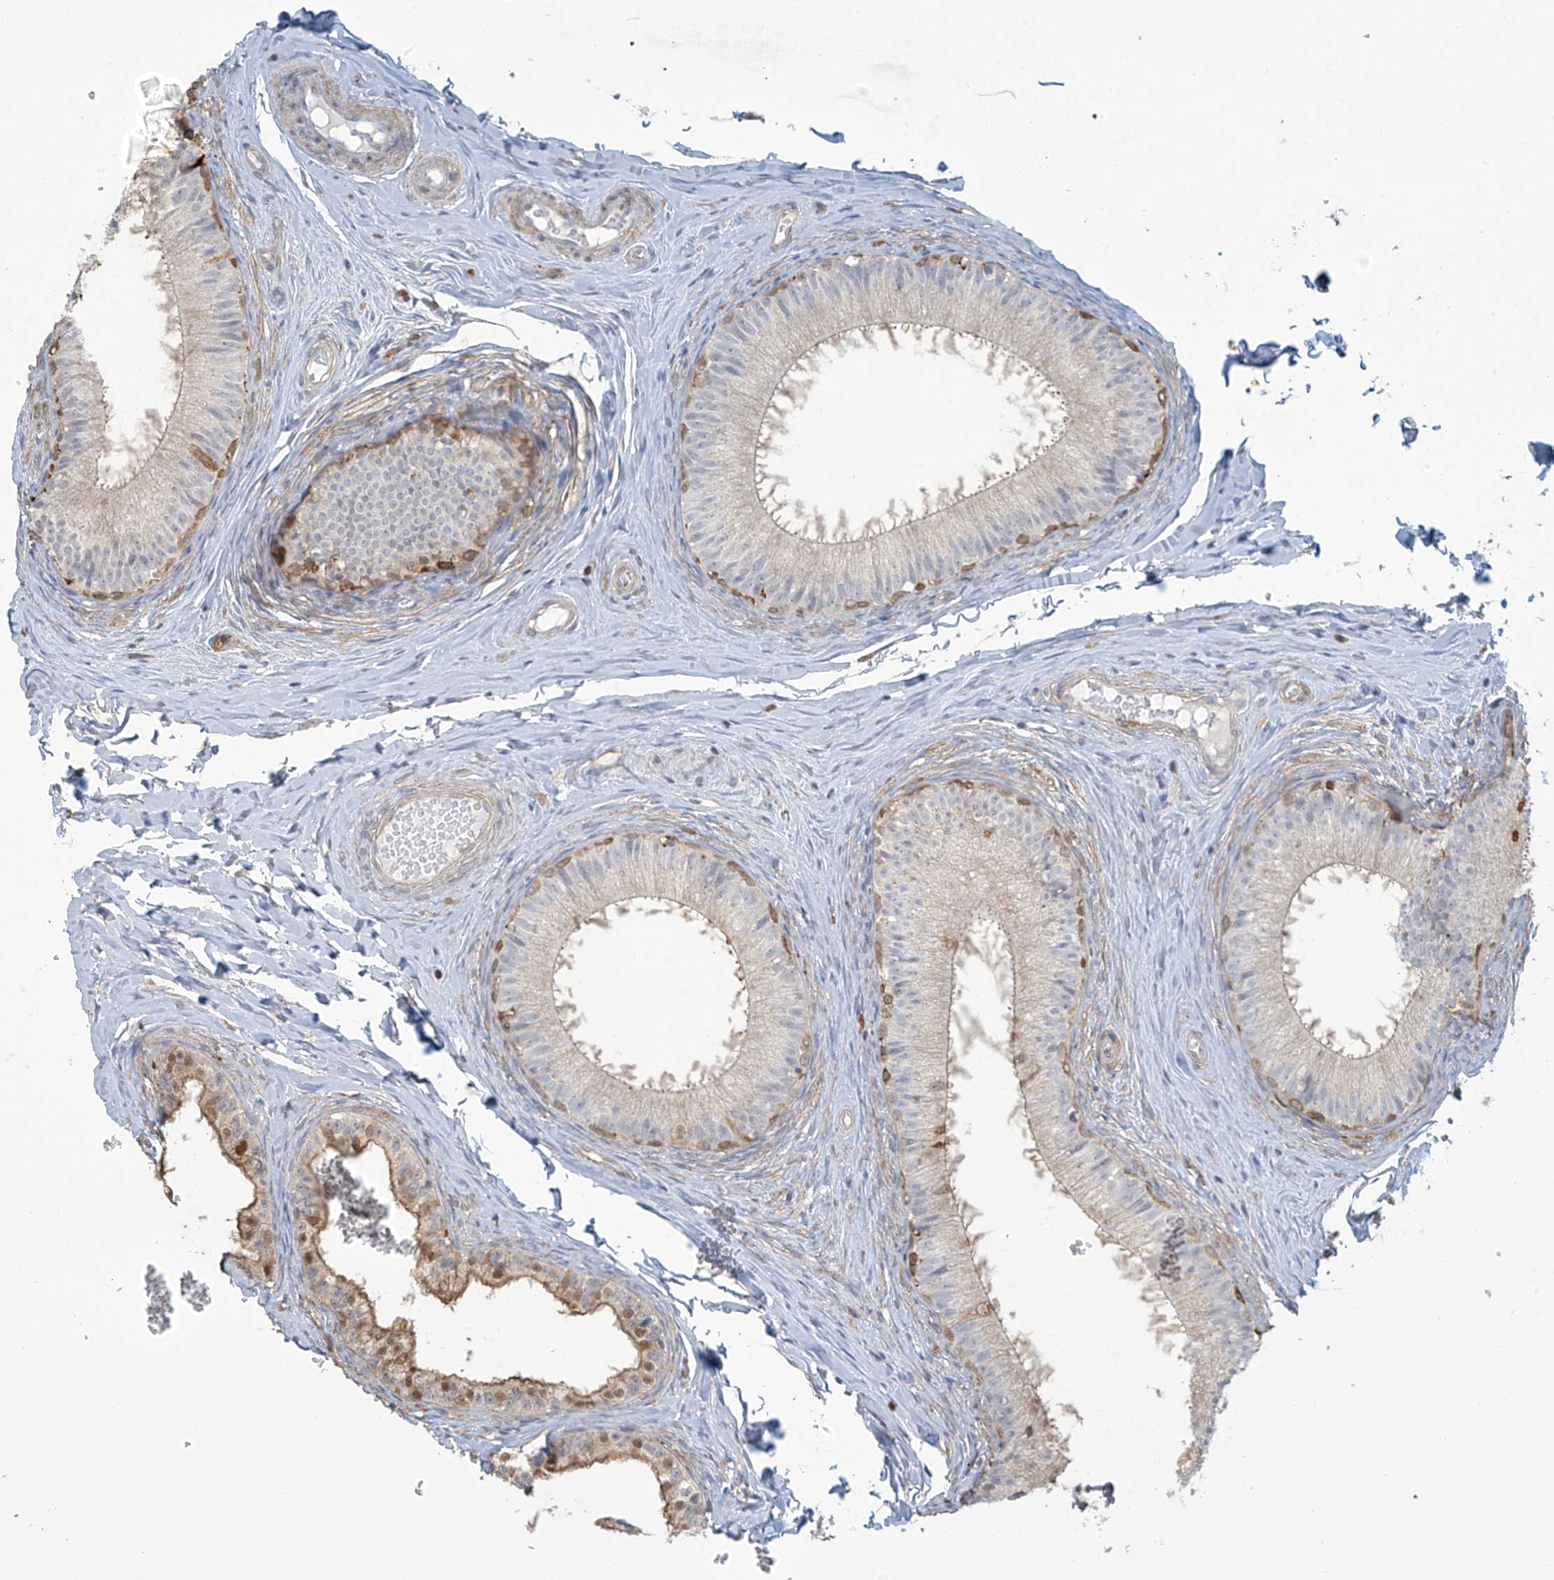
{"staining": {"intensity": "moderate", "quantity": "<25%", "location": "cytoplasmic/membranous"}, "tissue": "epididymis", "cell_type": "Glandular cells", "image_type": "normal", "snomed": [{"axis": "morphology", "description": "Normal tissue, NOS"}, {"axis": "topography", "description": "Epididymis"}], "caption": "Epididymis stained with a brown dye shows moderate cytoplasmic/membranous positive expression in approximately <25% of glandular cells.", "gene": "TAGAP", "patient": {"sex": "male", "age": 34}}